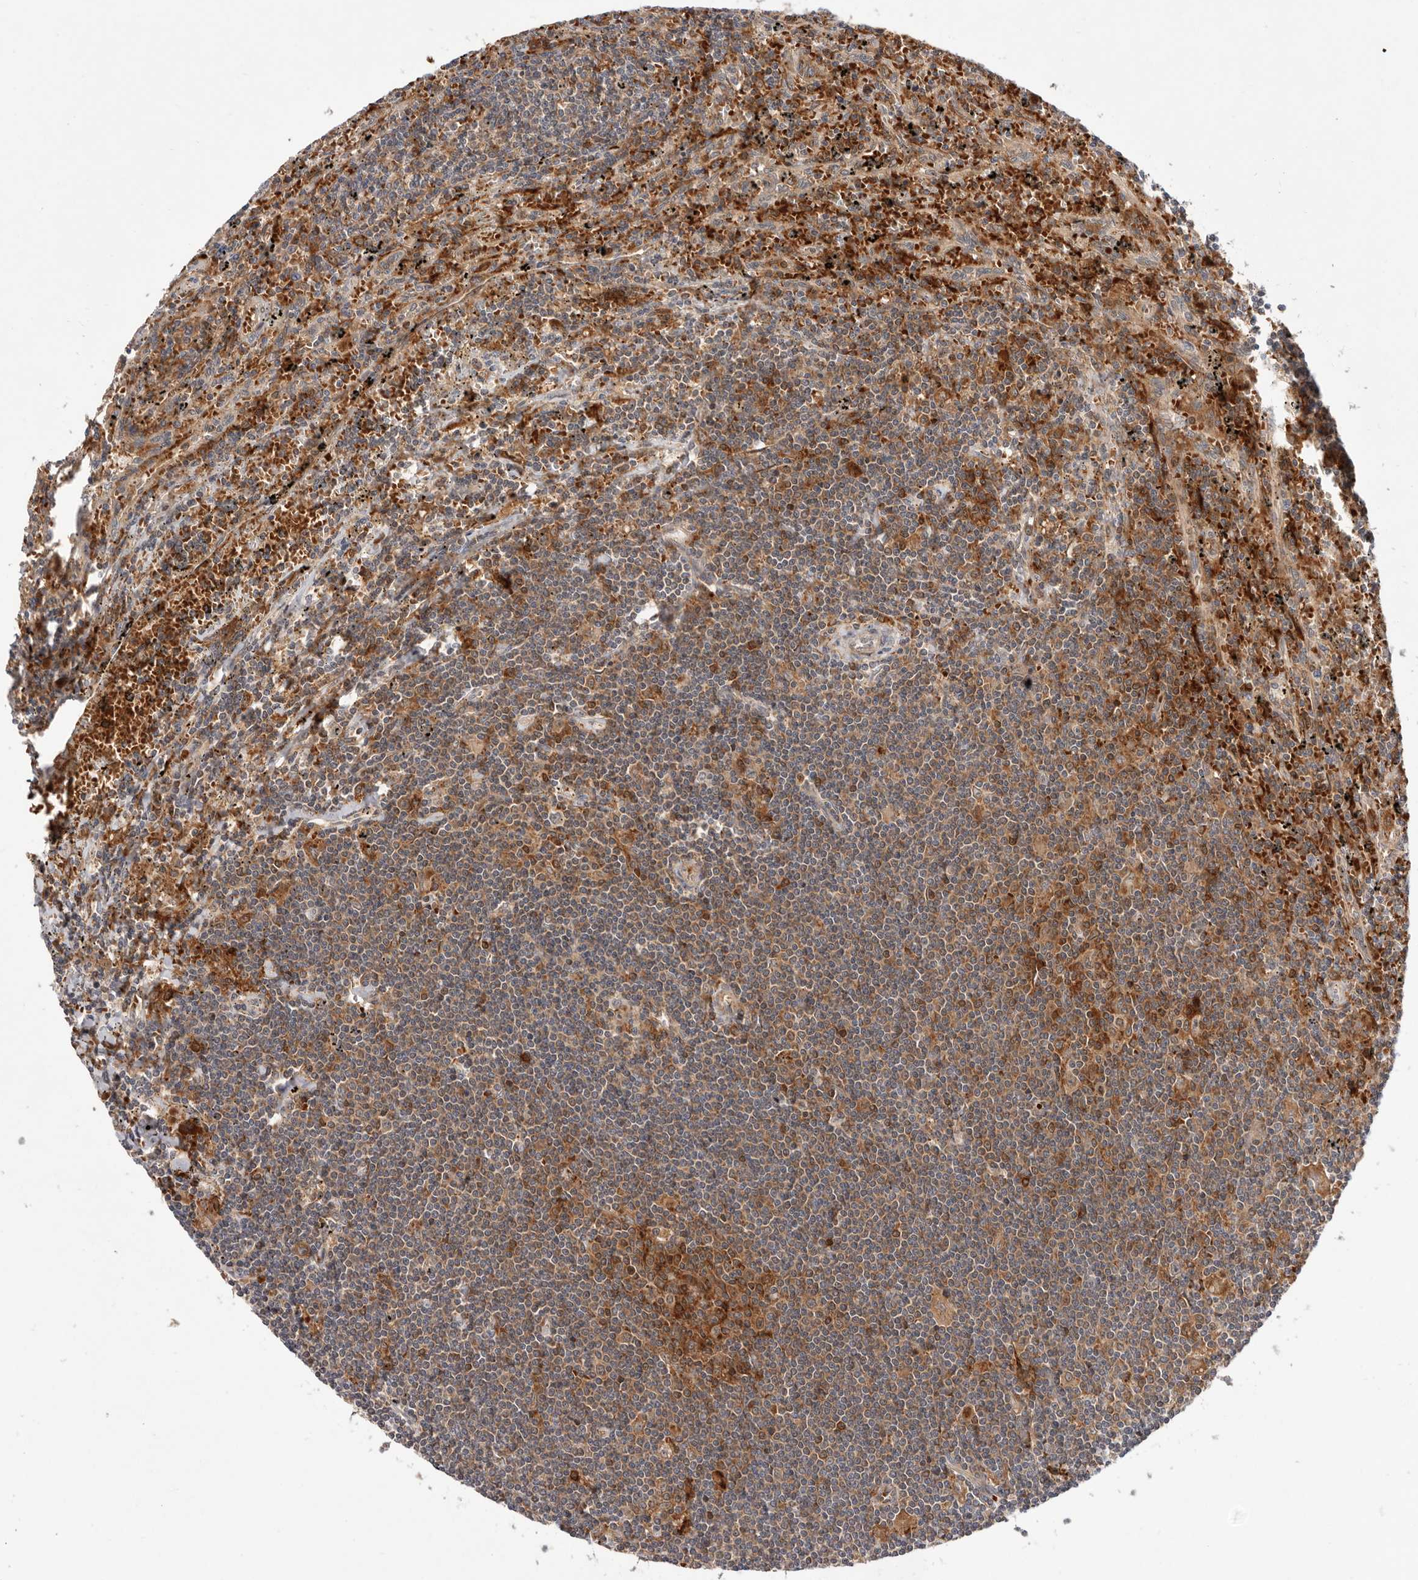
{"staining": {"intensity": "moderate", "quantity": "<25%", "location": "cytoplasmic/membranous"}, "tissue": "lymphoma", "cell_type": "Tumor cells", "image_type": "cancer", "snomed": [{"axis": "morphology", "description": "Malignant lymphoma, non-Hodgkin's type, Low grade"}, {"axis": "topography", "description": "Spleen"}], "caption": "DAB immunohistochemical staining of human malignant lymphoma, non-Hodgkin's type (low-grade) reveals moderate cytoplasmic/membranous protein staining in about <25% of tumor cells. (brown staining indicates protein expression, while blue staining denotes nuclei).", "gene": "RNF213", "patient": {"sex": "male", "age": 76}}